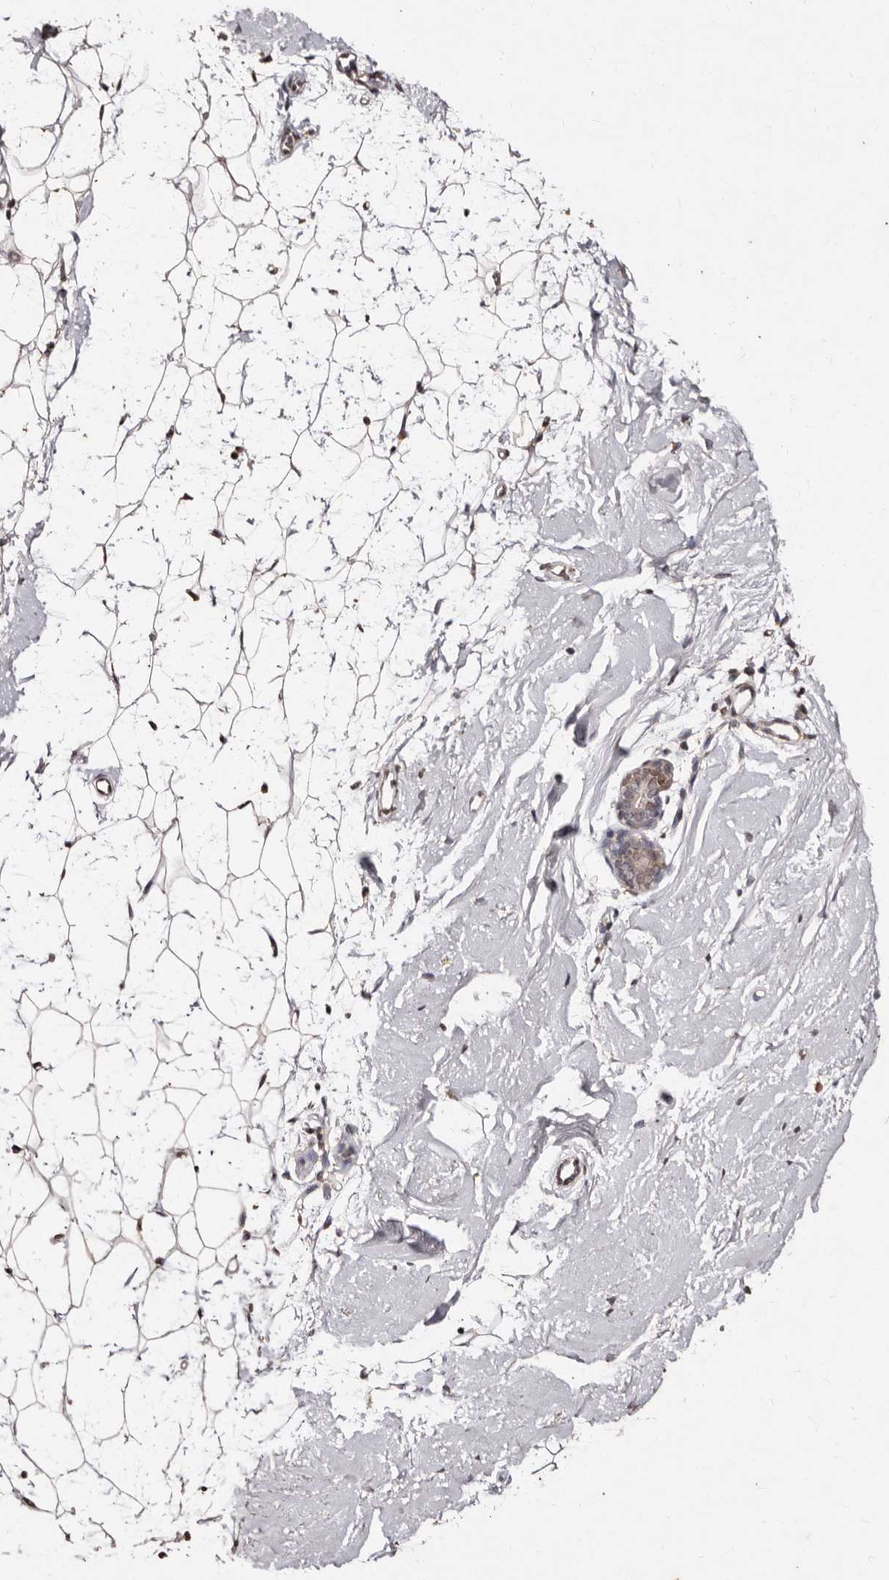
{"staining": {"intensity": "moderate", "quantity": ">75%", "location": "nuclear"}, "tissue": "adipose tissue", "cell_type": "Adipocytes", "image_type": "normal", "snomed": [{"axis": "morphology", "description": "Normal tissue, NOS"}, {"axis": "topography", "description": "Breast"}], "caption": "Immunohistochemistry staining of unremarkable adipose tissue, which shows medium levels of moderate nuclear positivity in approximately >75% of adipocytes indicating moderate nuclear protein staining. The staining was performed using DAB (3,3'-diaminobenzidine) (brown) for protein detection and nuclei were counterstained in hematoxylin (blue).", "gene": "ERBB4", "patient": {"sex": "female", "age": 23}}